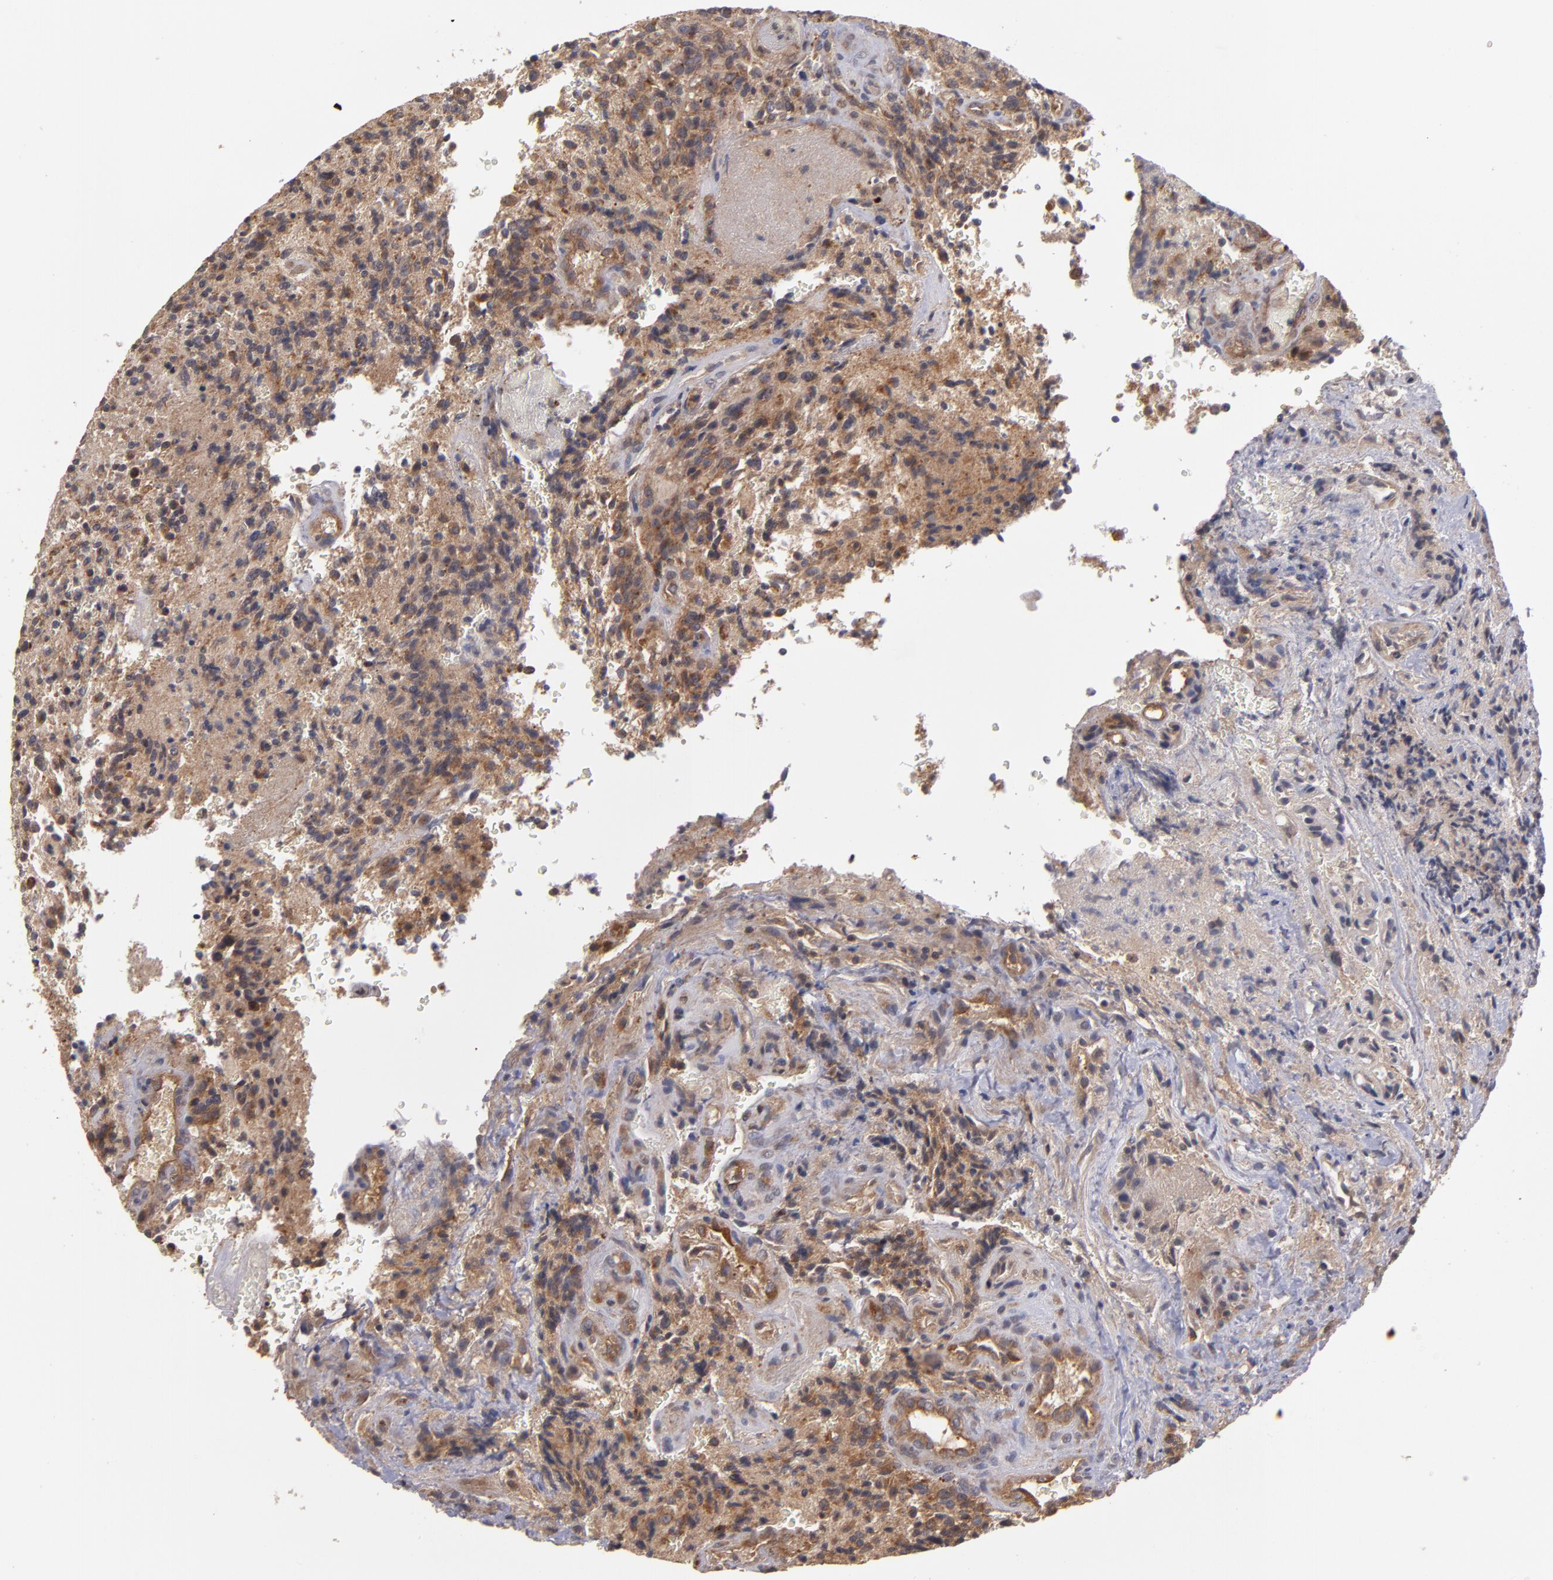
{"staining": {"intensity": "moderate", "quantity": ">75%", "location": "cytoplasmic/membranous"}, "tissue": "glioma", "cell_type": "Tumor cells", "image_type": "cancer", "snomed": [{"axis": "morphology", "description": "Normal tissue, NOS"}, {"axis": "morphology", "description": "Glioma, malignant, High grade"}, {"axis": "topography", "description": "Cerebral cortex"}], "caption": "The immunohistochemical stain labels moderate cytoplasmic/membranous staining in tumor cells of malignant high-grade glioma tissue. Immunohistochemistry (ihc) stains the protein in brown and the nuclei are stained blue.", "gene": "CTSO", "patient": {"sex": "male", "age": 56}}